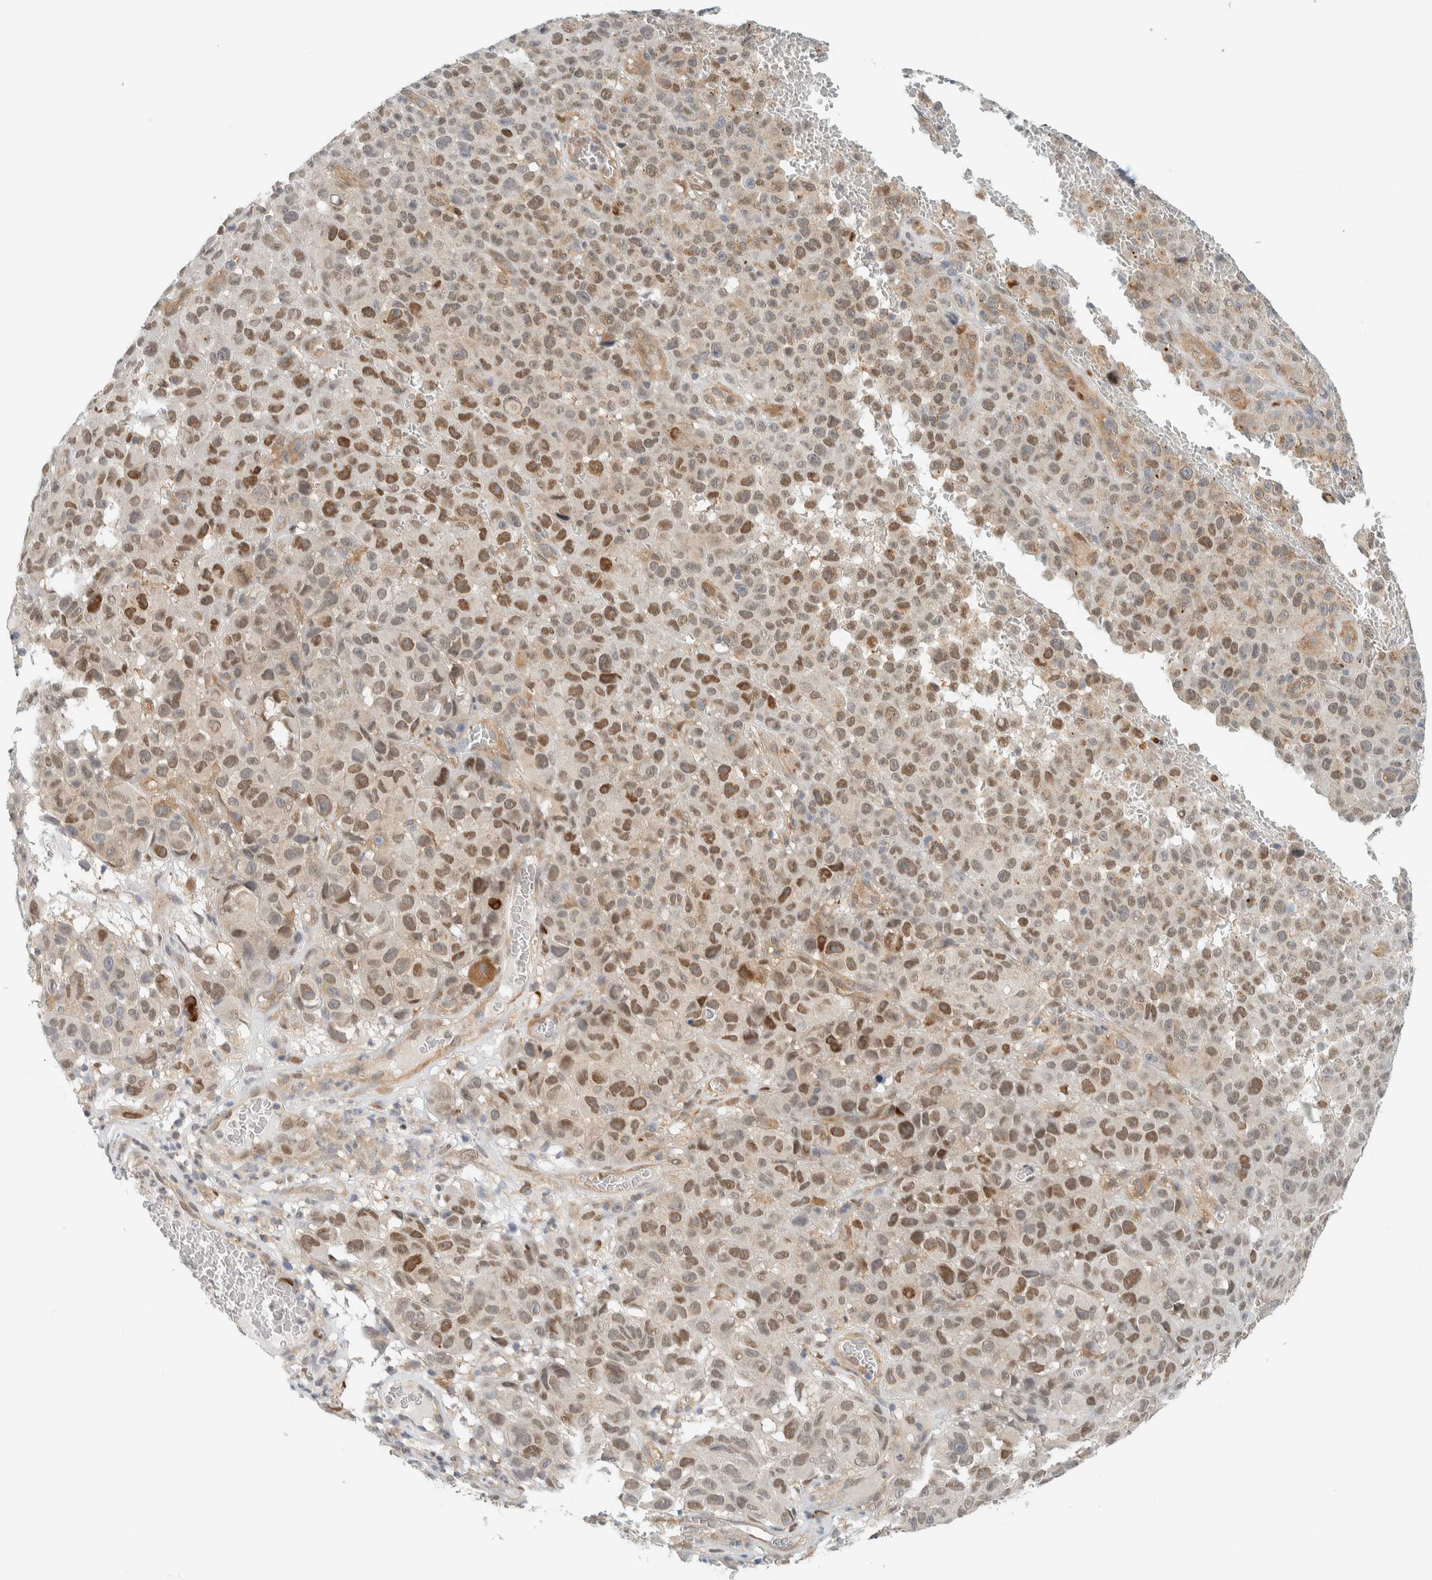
{"staining": {"intensity": "moderate", "quantity": ">75%", "location": "nuclear"}, "tissue": "melanoma", "cell_type": "Tumor cells", "image_type": "cancer", "snomed": [{"axis": "morphology", "description": "Malignant melanoma, NOS"}, {"axis": "topography", "description": "Skin"}], "caption": "Human melanoma stained with a protein marker demonstrates moderate staining in tumor cells.", "gene": "TFE3", "patient": {"sex": "female", "age": 82}}